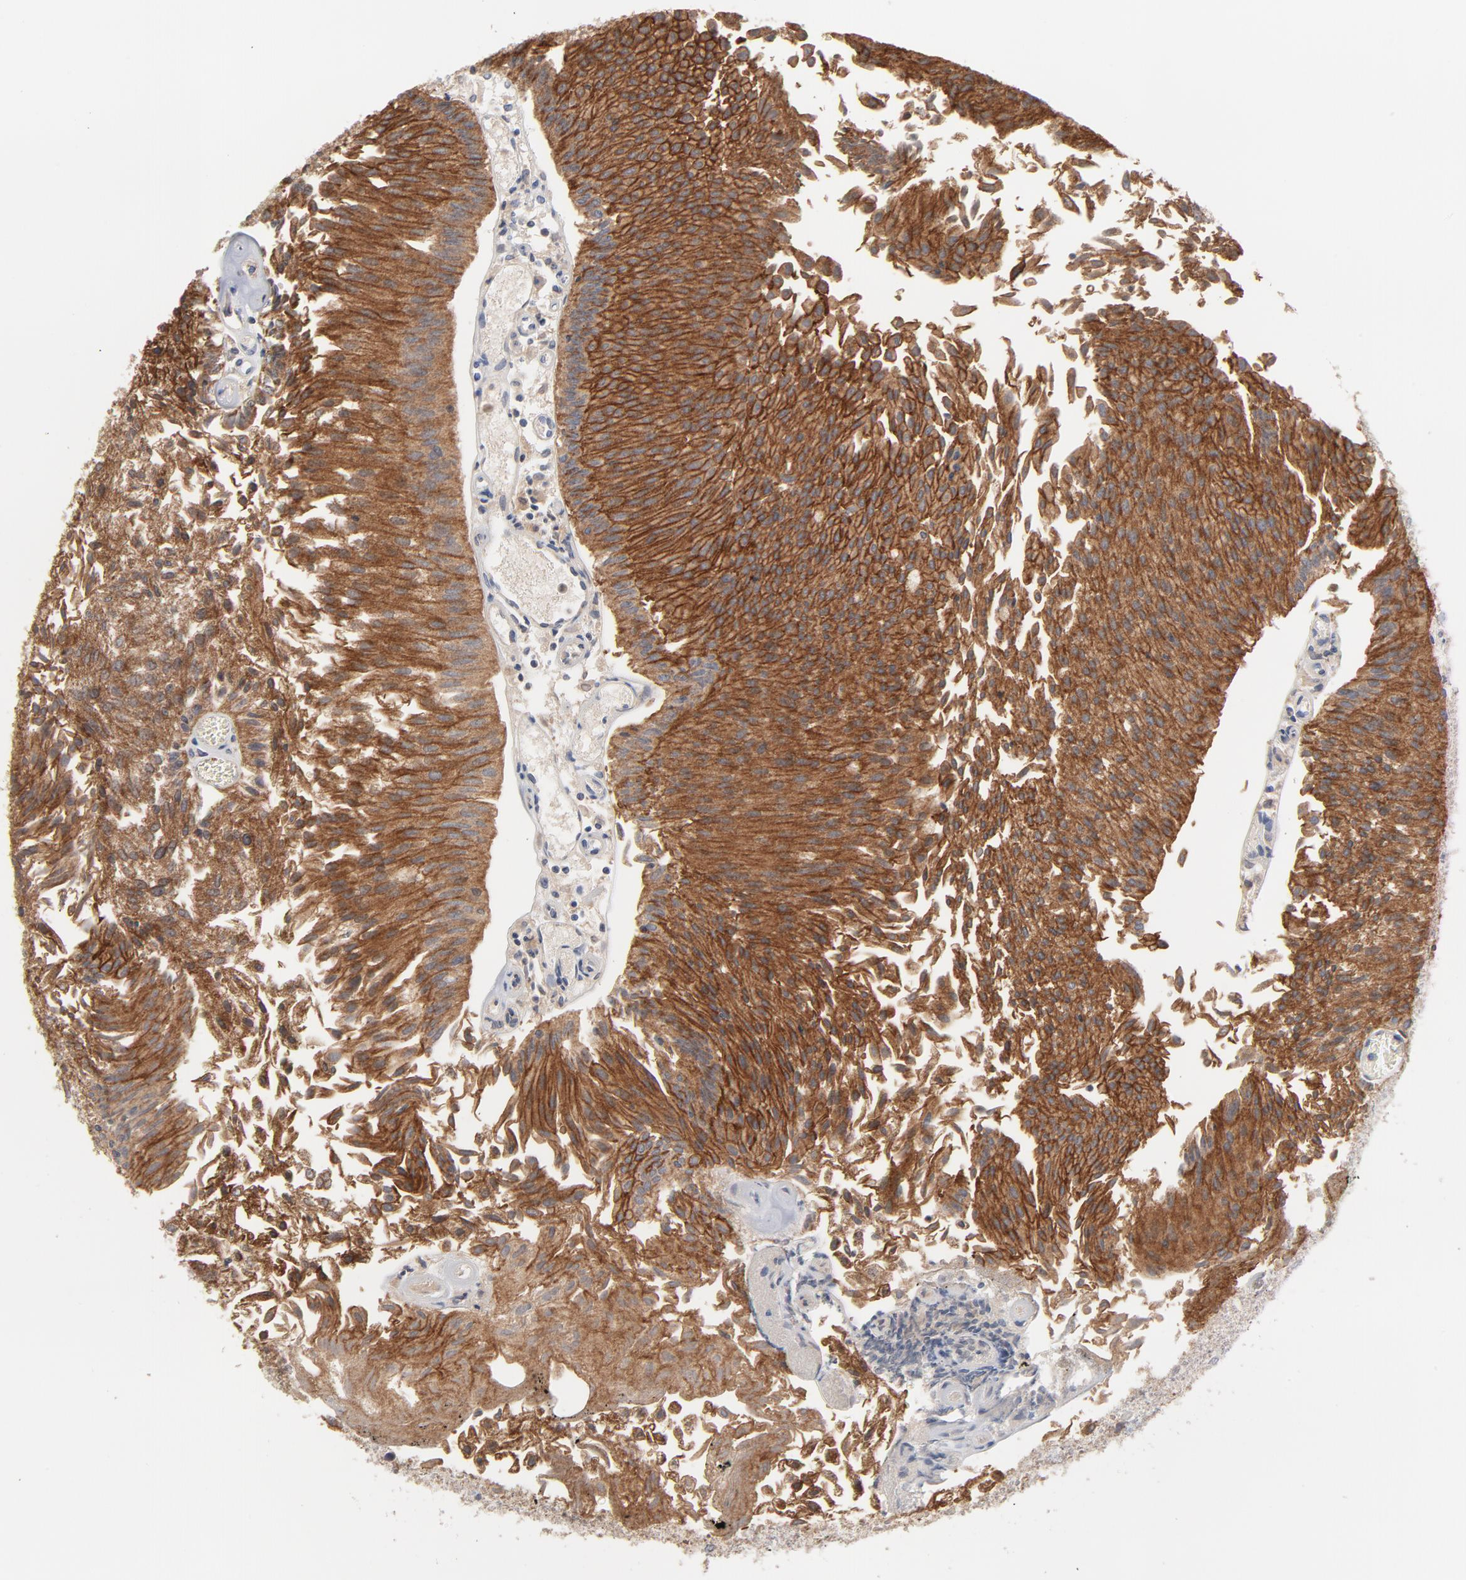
{"staining": {"intensity": "moderate", "quantity": ">75%", "location": "cytoplasmic/membranous"}, "tissue": "urothelial cancer", "cell_type": "Tumor cells", "image_type": "cancer", "snomed": [{"axis": "morphology", "description": "Urothelial carcinoma, Low grade"}, {"axis": "topography", "description": "Urinary bladder"}], "caption": "A brown stain labels moderate cytoplasmic/membranous positivity of a protein in urothelial cancer tumor cells. (IHC, brightfield microscopy, high magnification).", "gene": "PPFIBP2", "patient": {"sex": "male", "age": 86}}